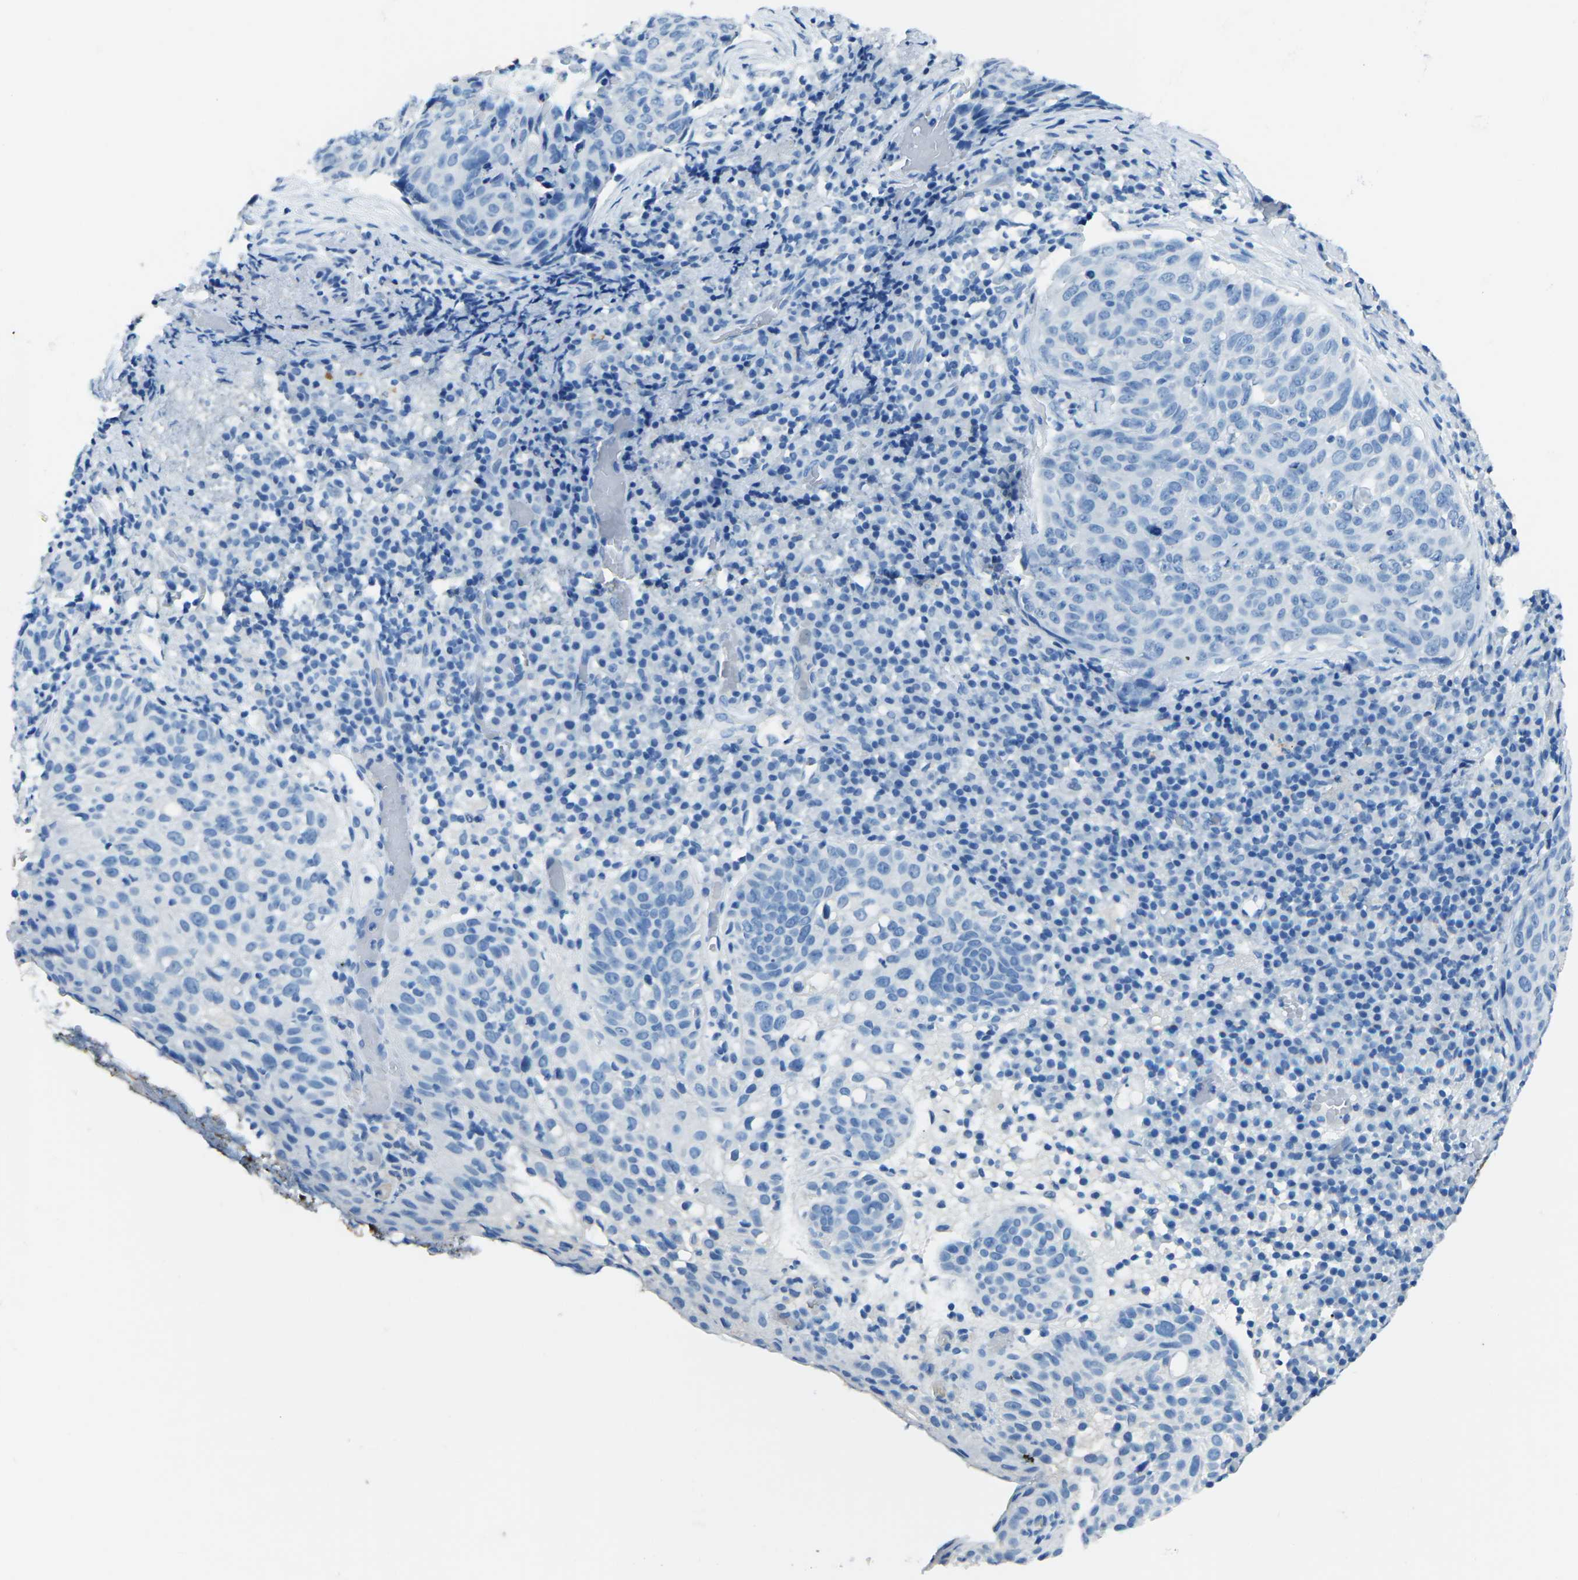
{"staining": {"intensity": "negative", "quantity": "none", "location": "none"}, "tissue": "skin cancer", "cell_type": "Tumor cells", "image_type": "cancer", "snomed": [{"axis": "morphology", "description": "Squamous cell carcinoma in situ, NOS"}, {"axis": "morphology", "description": "Squamous cell carcinoma, NOS"}, {"axis": "topography", "description": "Skin"}], "caption": "There is no significant staining in tumor cells of skin squamous cell carcinoma. (Brightfield microscopy of DAB IHC at high magnification).", "gene": "MYH8", "patient": {"sex": "male", "age": 93}}